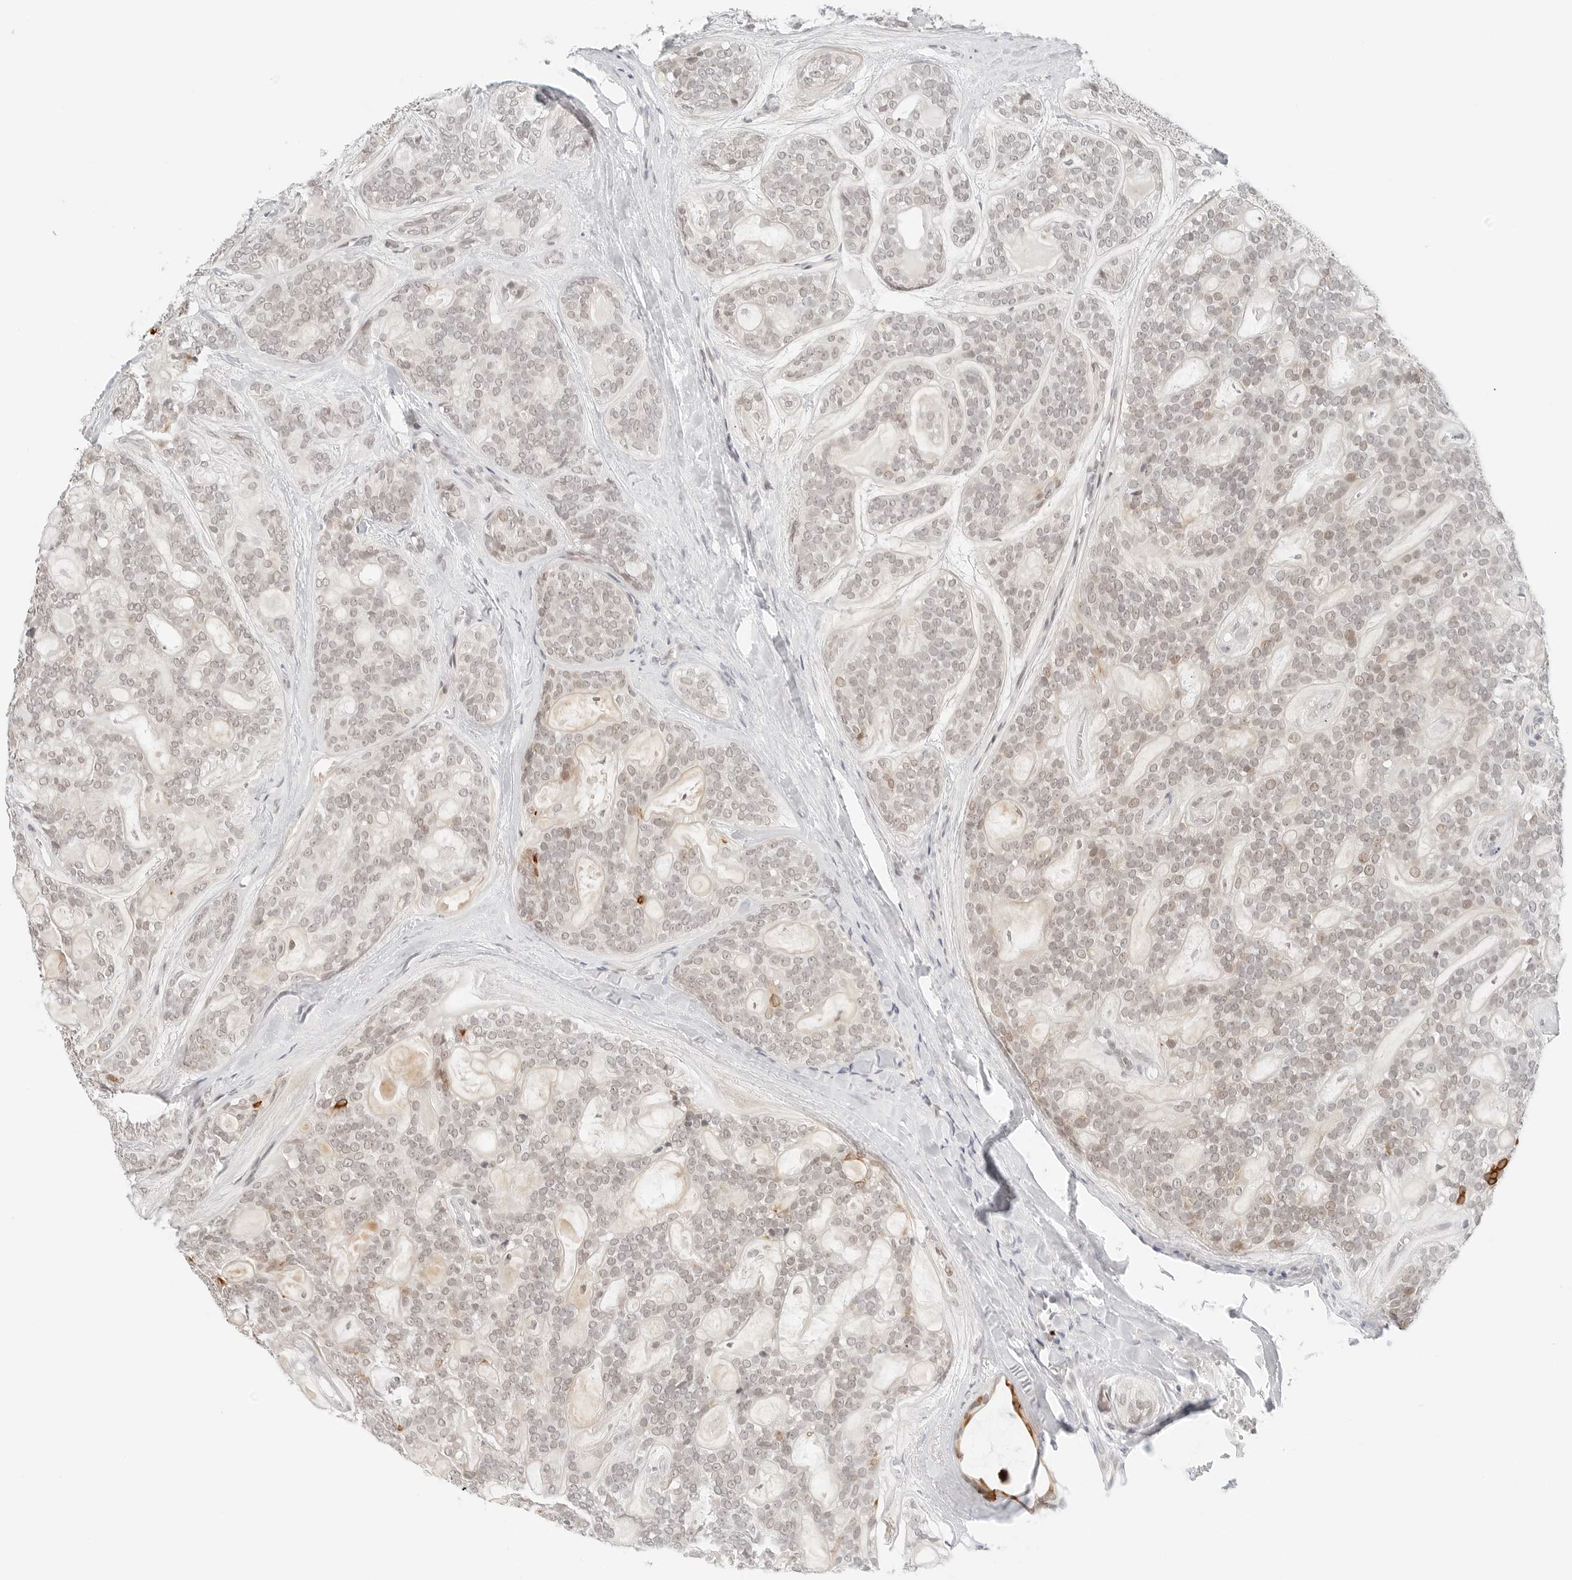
{"staining": {"intensity": "strong", "quantity": "<25%", "location": "cytoplasmic/membranous"}, "tissue": "head and neck cancer", "cell_type": "Tumor cells", "image_type": "cancer", "snomed": [{"axis": "morphology", "description": "Adenocarcinoma, NOS"}, {"axis": "topography", "description": "Head-Neck"}], "caption": "Brown immunohistochemical staining in adenocarcinoma (head and neck) demonstrates strong cytoplasmic/membranous staining in approximately <25% of tumor cells.", "gene": "NEO1", "patient": {"sex": "male", "age": 66}}